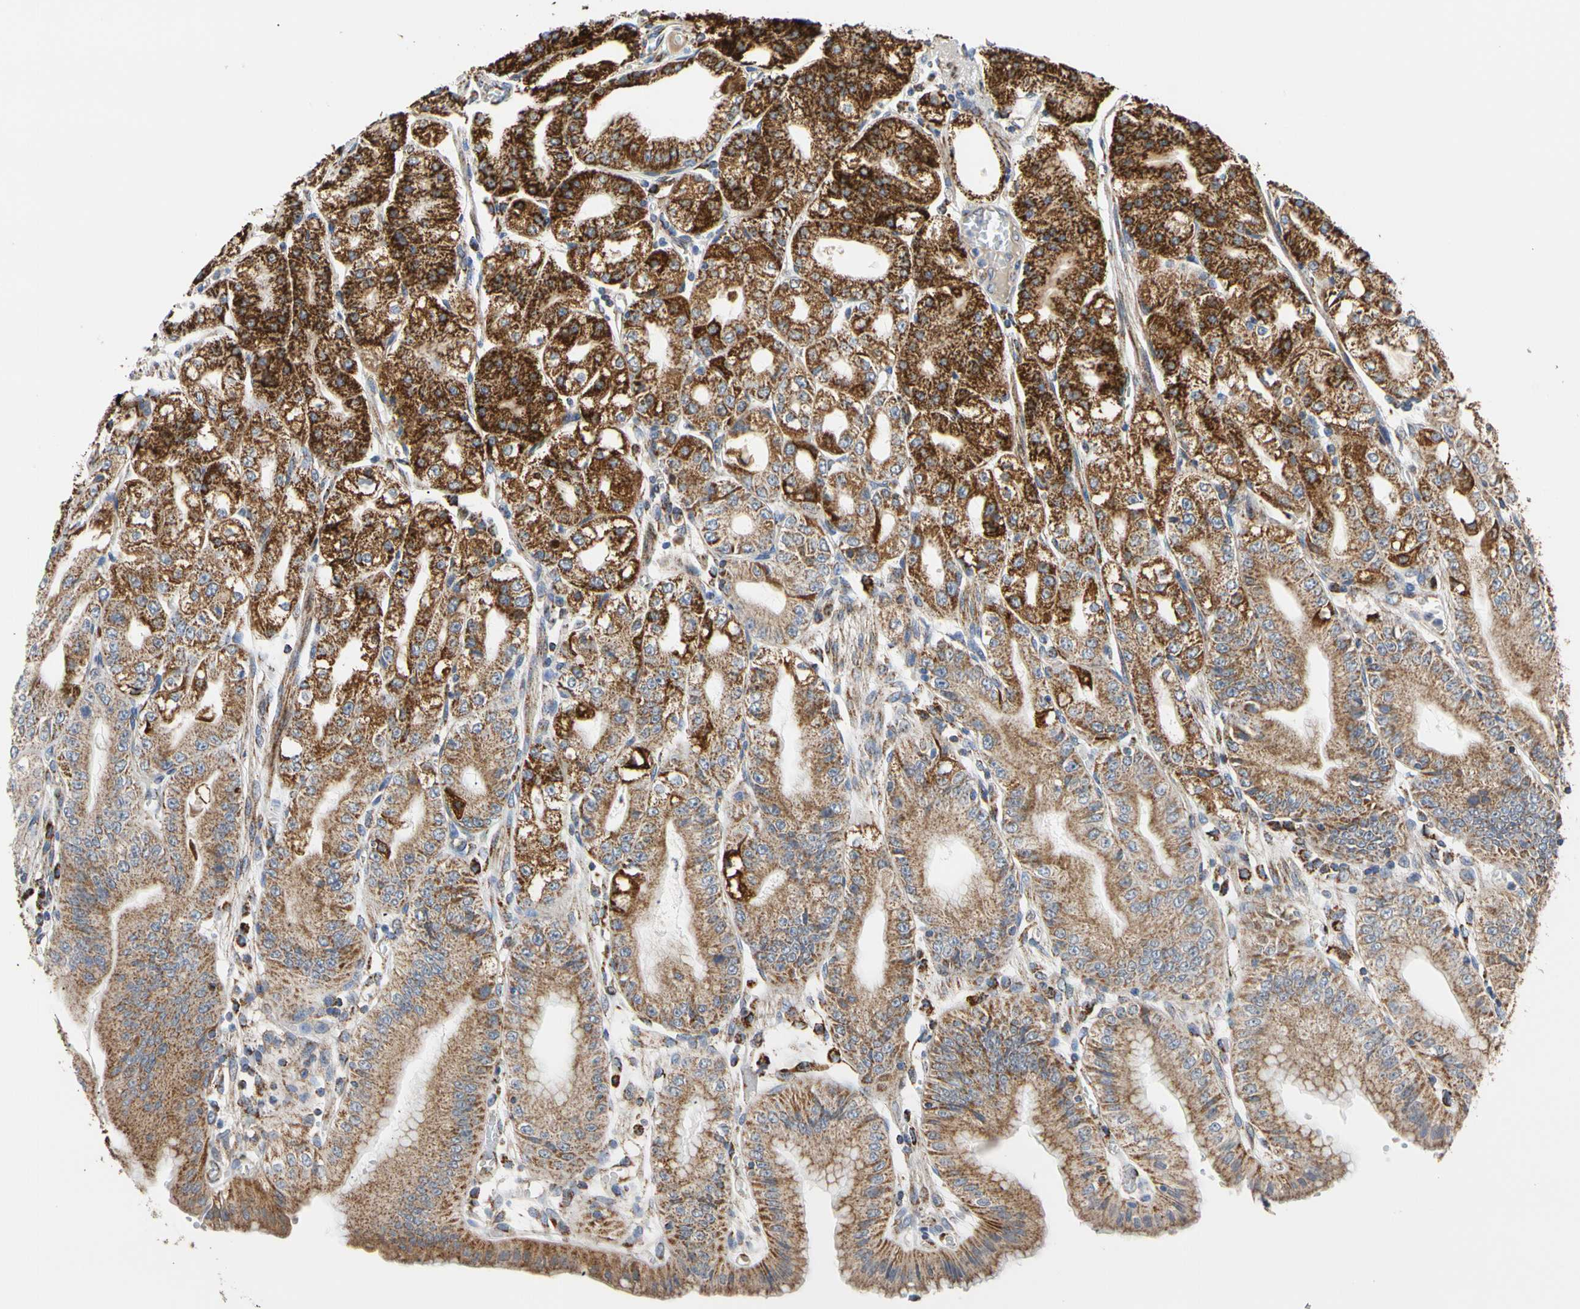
{"staining": {"intensity": "strong", "quantity": ">75%", "location": "cytoplasmic/membranous"}, "tissue": "stomach", "cell_type": "Glandular cells", "image_type": "normal", "snomed": [{"axis": "morphology", "description": "Normal tissue, NOS"}, {"axis": "topography", "description": "Stomach, lower"}], "caption": "The micrograph shows a brown stain indicating the presence of a protein in the cytoplasmic/membranous of glandular cells in stomach. Using DAB (3,3'-diaminobenzidine) (brown) and hematoxylin (blue) stains, captured at high magnification using brightfield microscopy.", "gene": "ACAT1", "patient": {"sex": "male", "age": 71}}